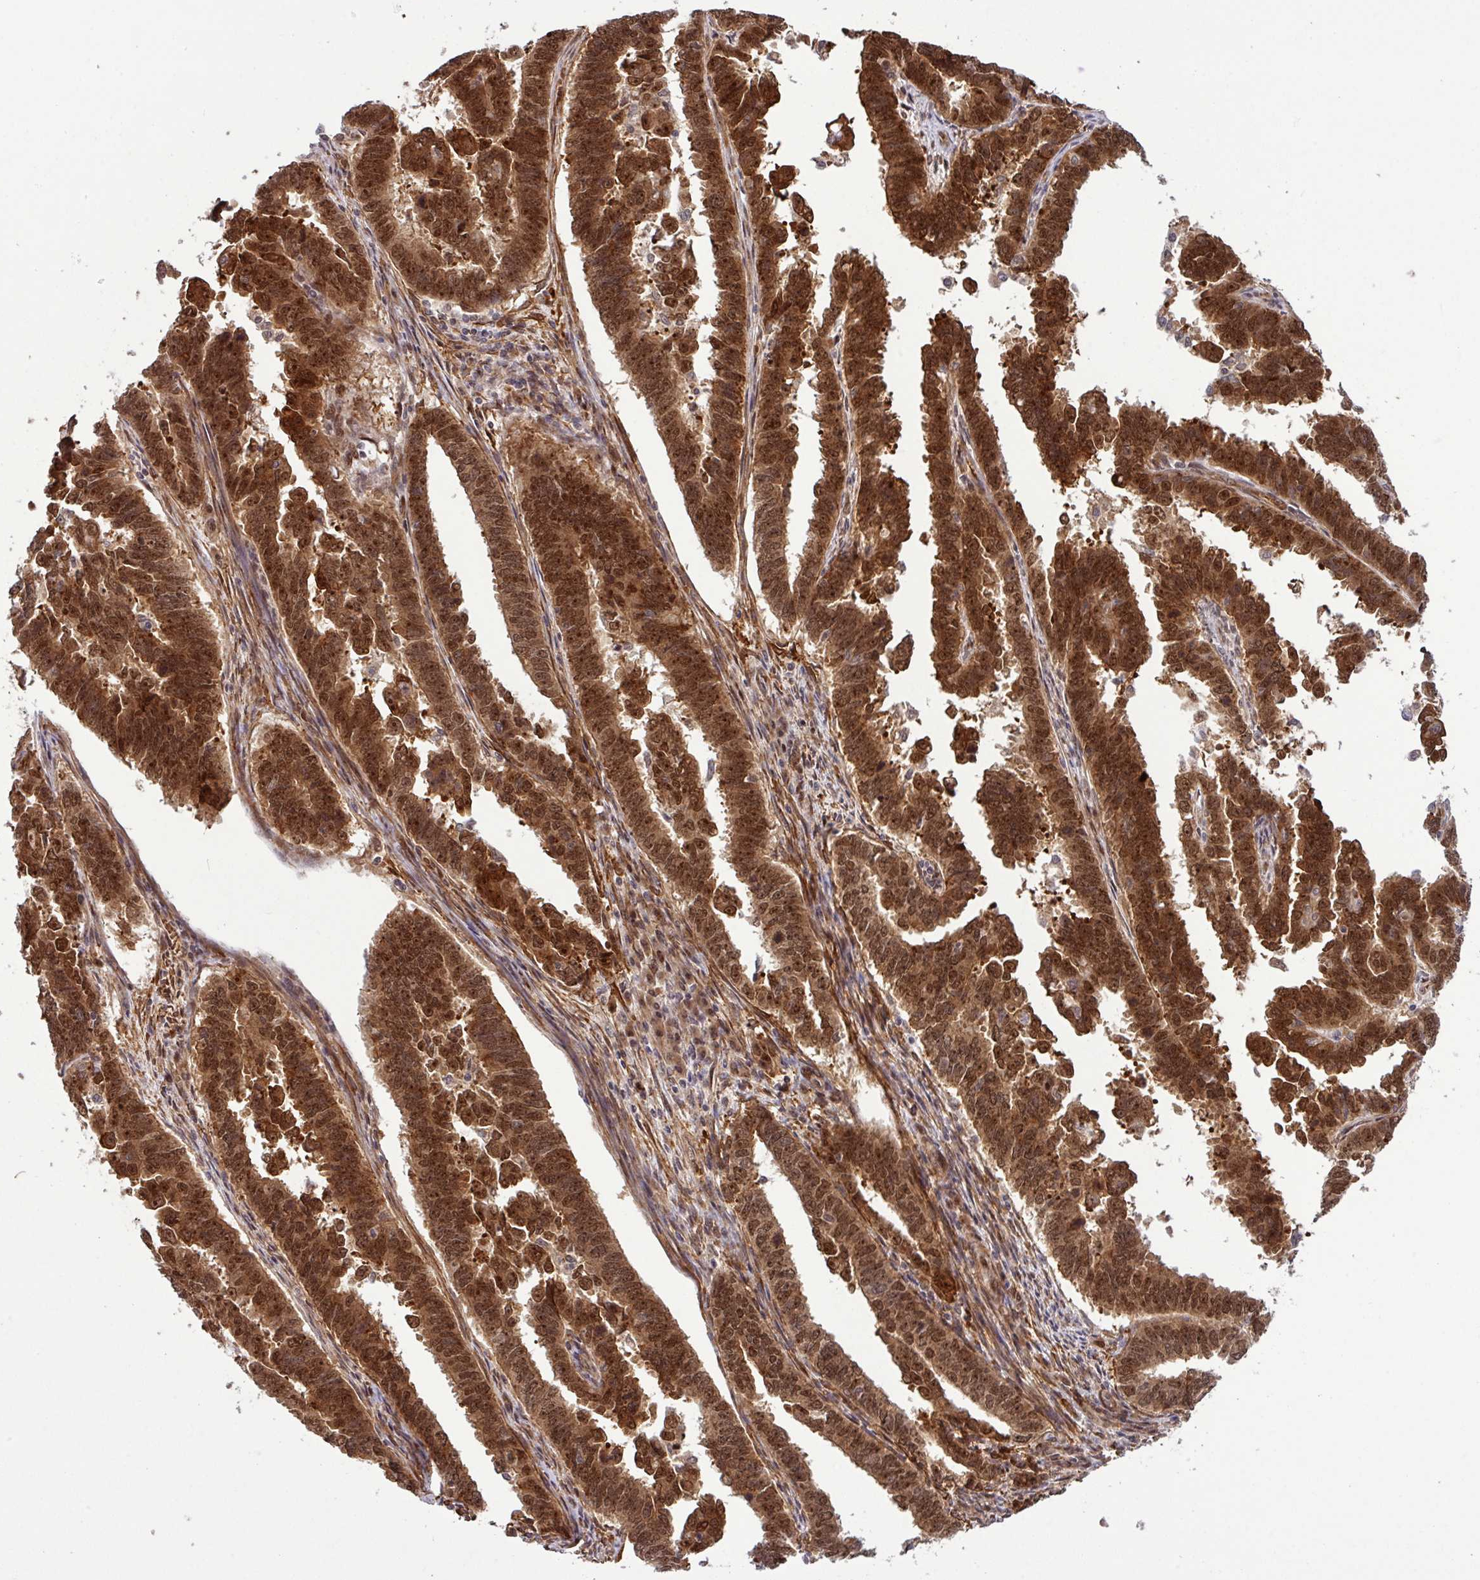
{"staining": {"intensity": "strong", "quantity": ">75%", "location": "cytoplasmic/membranous,nuclear"}, "tissue": "endometrial cancer", "cell_type": "Tumor cells", "image_type": "cancer", "snomed": [{"axis": "morphology", "description": "Adenocarcinoma, NOS"}, {"axis": "topography", "description": "Endometrium"}], "caption": "Human endometrial cancer (adenocarcinoma) stained with a brown dye reveals strong cytoplasmic/membranous and nuclear positive staining in approximately >75% of tumor cells.", "gene": "C7orf50", "patient": {"sex": "female", "age": 75}}